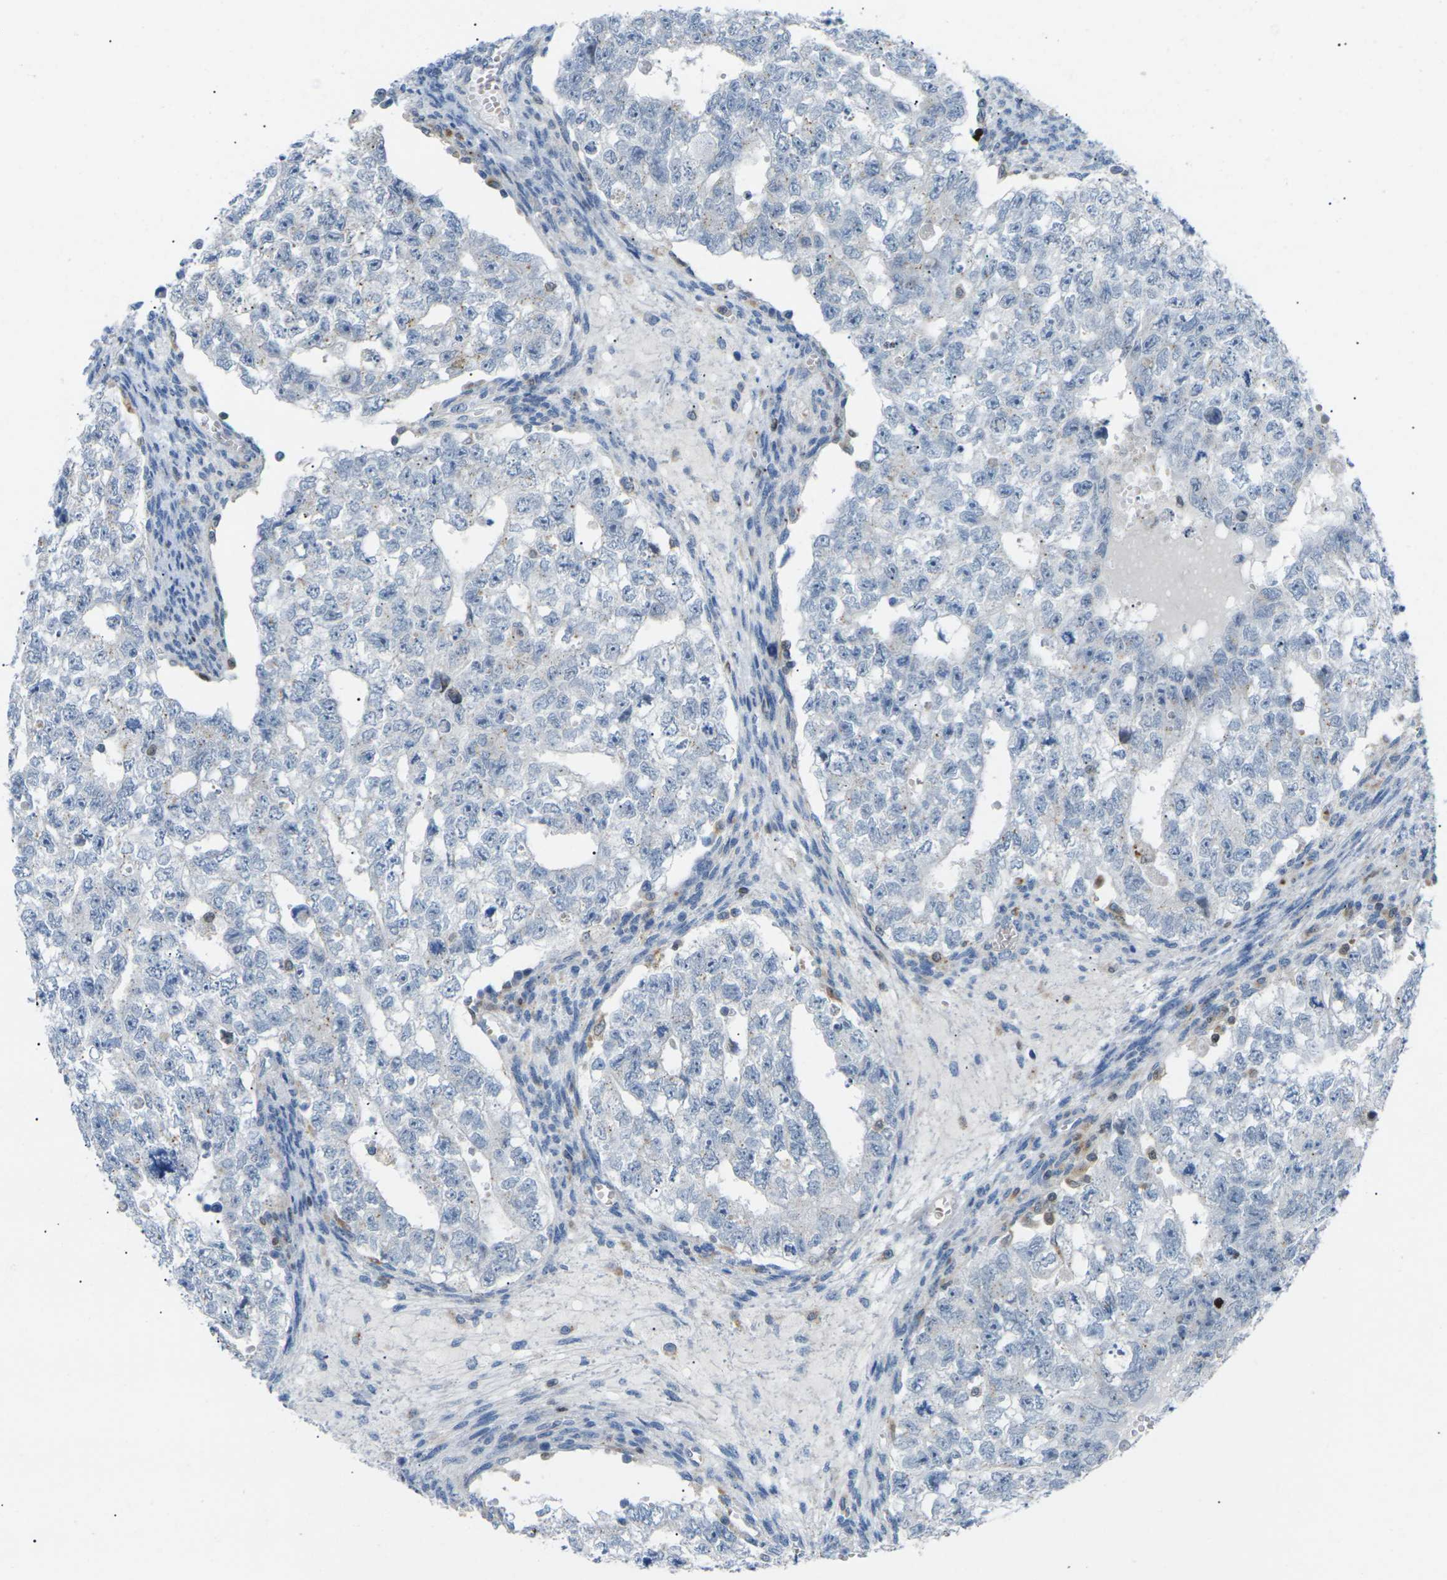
{"staining": {"intensity": "negative", "quantity": "none", "location": "none"}, "tissue": "testis cancer", "cell_type": "Tumor cells", "image_type": "cancer", "snomed": [{"axis": "morphology", "description": "Seminoma, NOS"}, {"axis": "morphology", "description": "Carcinoma, Embryonal, NOS"}, {"axis": "topography", "description": "Testis"}], "caption": "High power microscopy micrograph of an immunohistochemistry image of testis embryonal carcinoma, revealing no significant staining in tumor cells.", "gene": "RPS6KA3", "patient": {"sex": "male", "age": 38}}